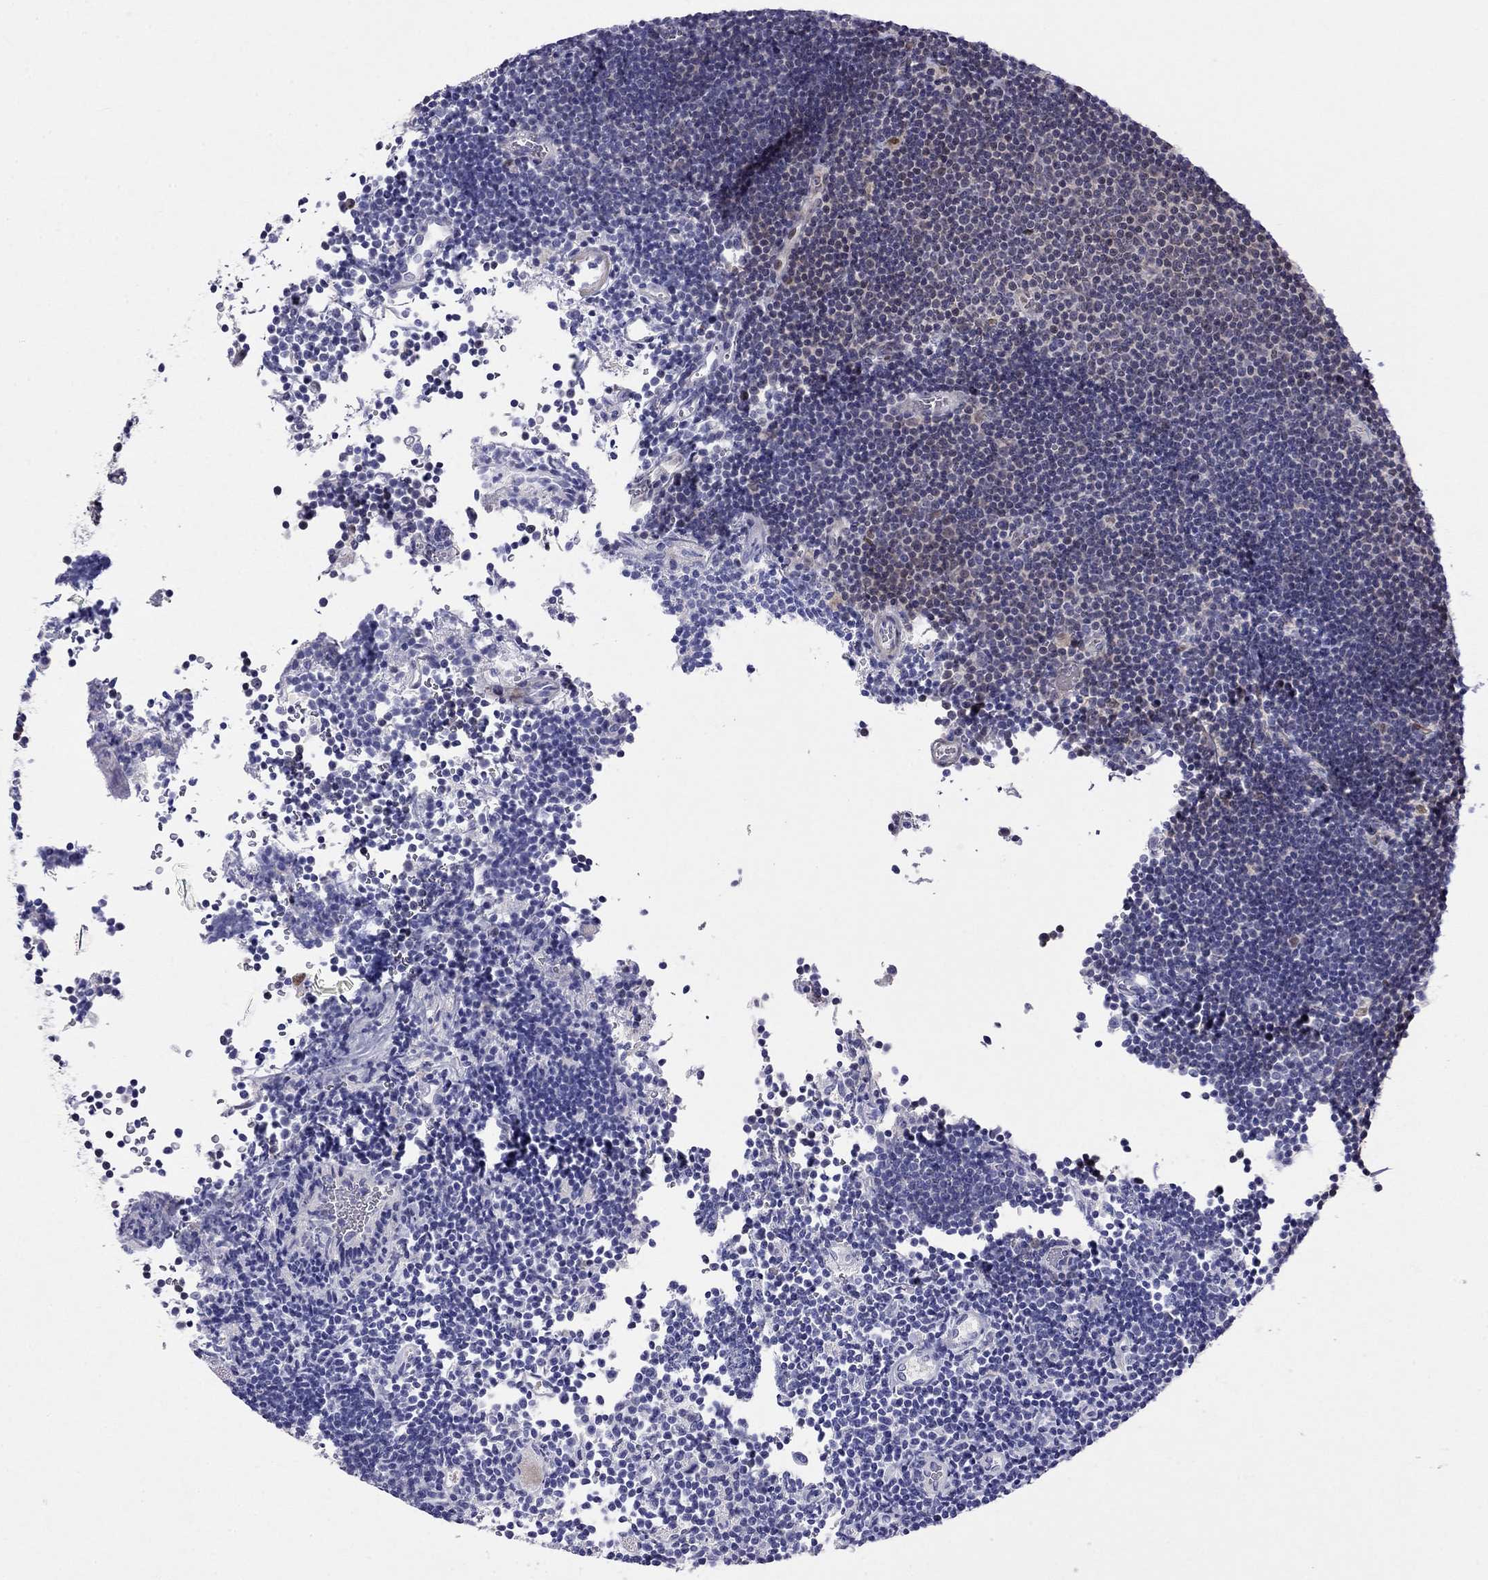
{"staining": {"intensity": "negative", "quantity": "none", "location": "none"}, "tissue": "lymphoma", "cell_type": "Tumor cells", "image_type": "cancer", "snomed": [{"axis": "morphology", "description": "Malignant lymphoma, non-Hodgkin's type, Low grade"}, {"axis": "topography", "description": "Brain"}], "caption": "Immunohistochemistry photomicrograph of neoplastic tissue: low-grade malignant lymphoma, non-Hodgkin's type stained with DAB (3,3'-diaminobenzidine) demonstrates no significant protein expression in tumor cells.", "gene": "LRRC39", "patient": {"sex": "female", "age": 66}}